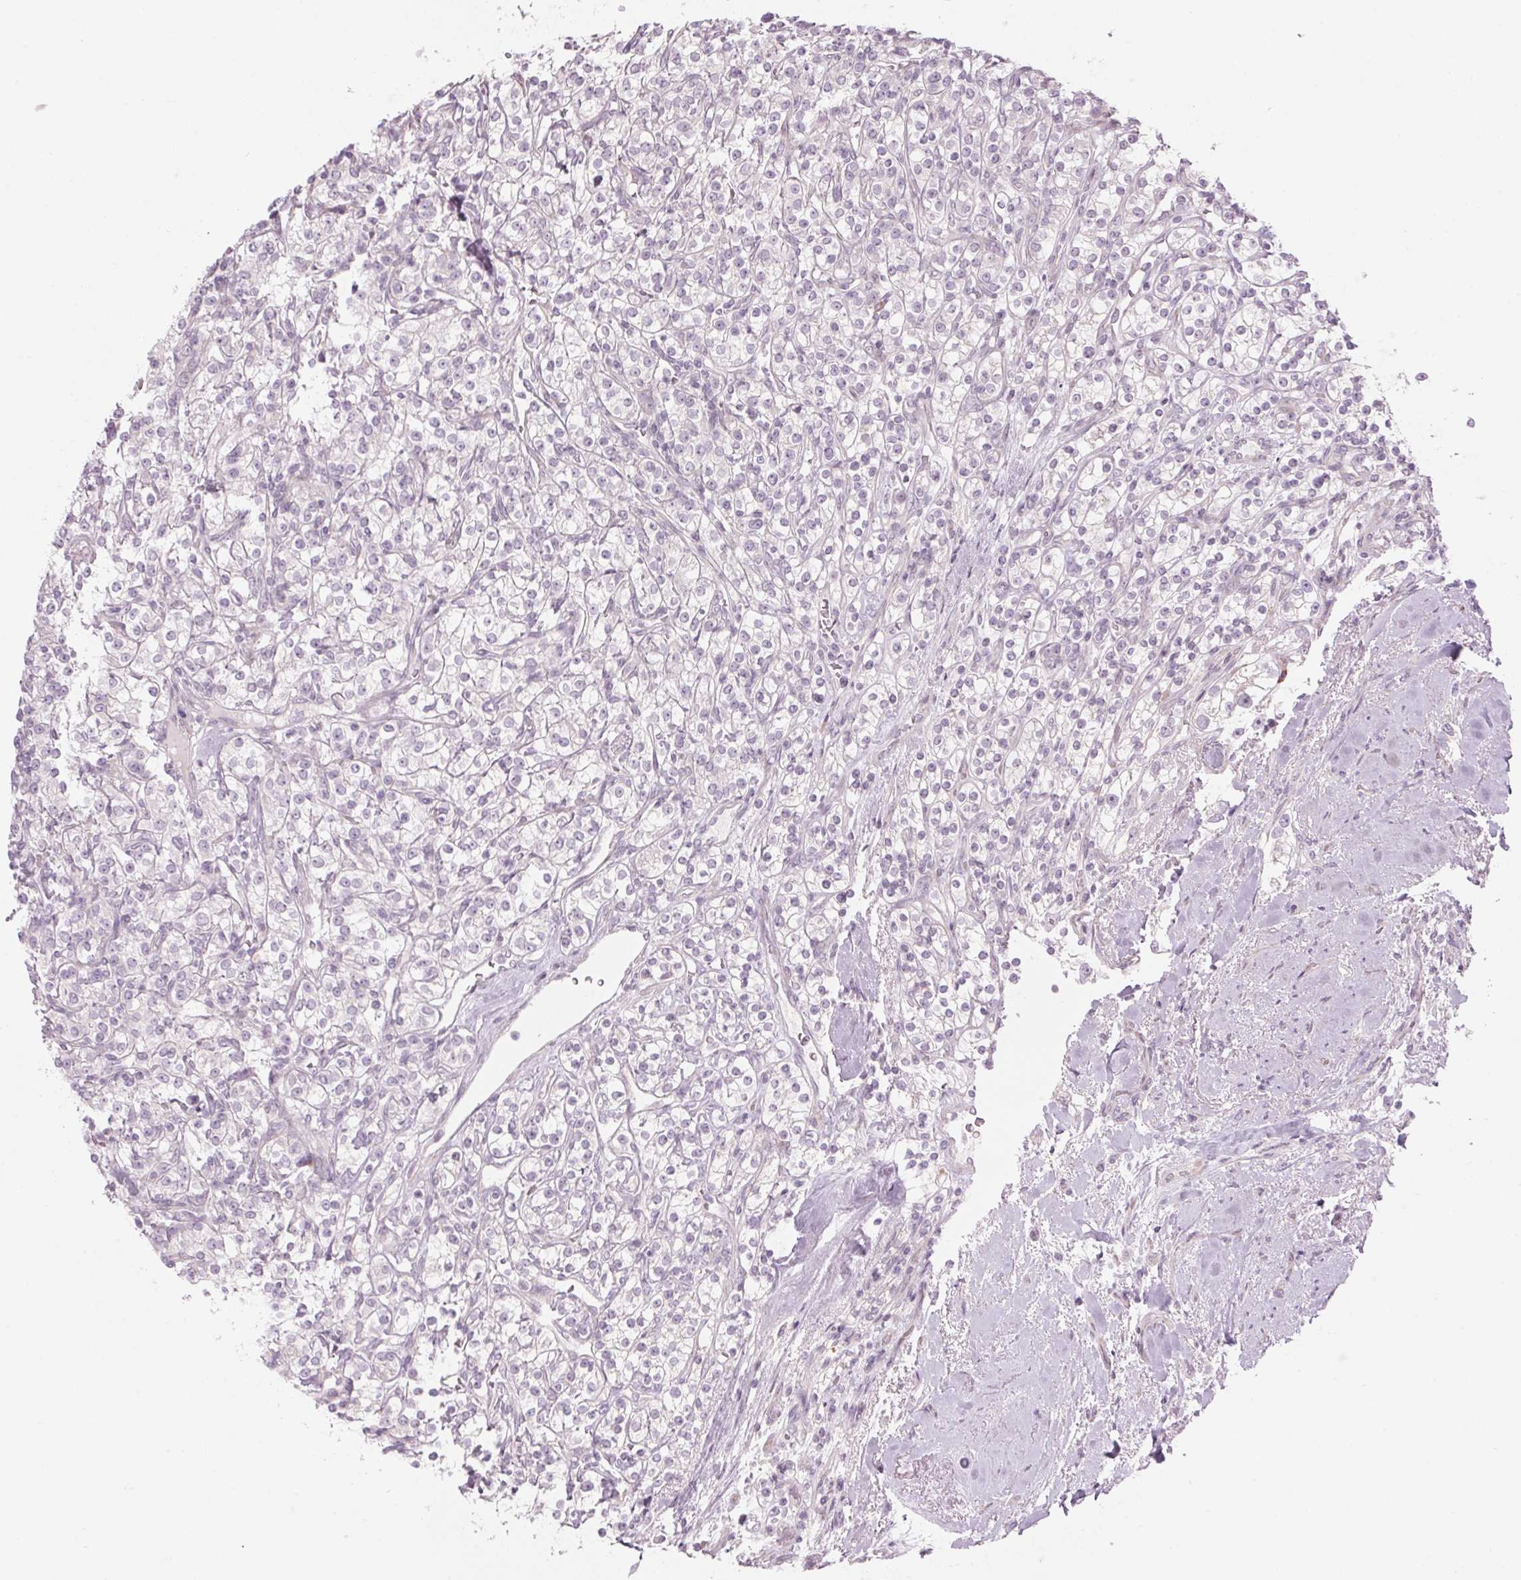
{"staining": {"intensity": "negative", "quantity": "none", "location": "none"}, "tissue": "renal cancer", "cell_type": "Tumor cells", "image_type": "cancer", "snomed": [{"axis": "morphology", "description": "Adenocarcinoma, NOS"}, {"axis": "topography", "description": "Kidney"}], "caption": "This micrograph is of renal cancer (adenocarcinoma) stained with IHC to label a protein in brown with the nuclei are counter-stained blue. There is no positivity in tumor cells. (DAB IHC, high magnification).", "gene": "GNMT", "patient": {"sex": "male", "age": 77}}